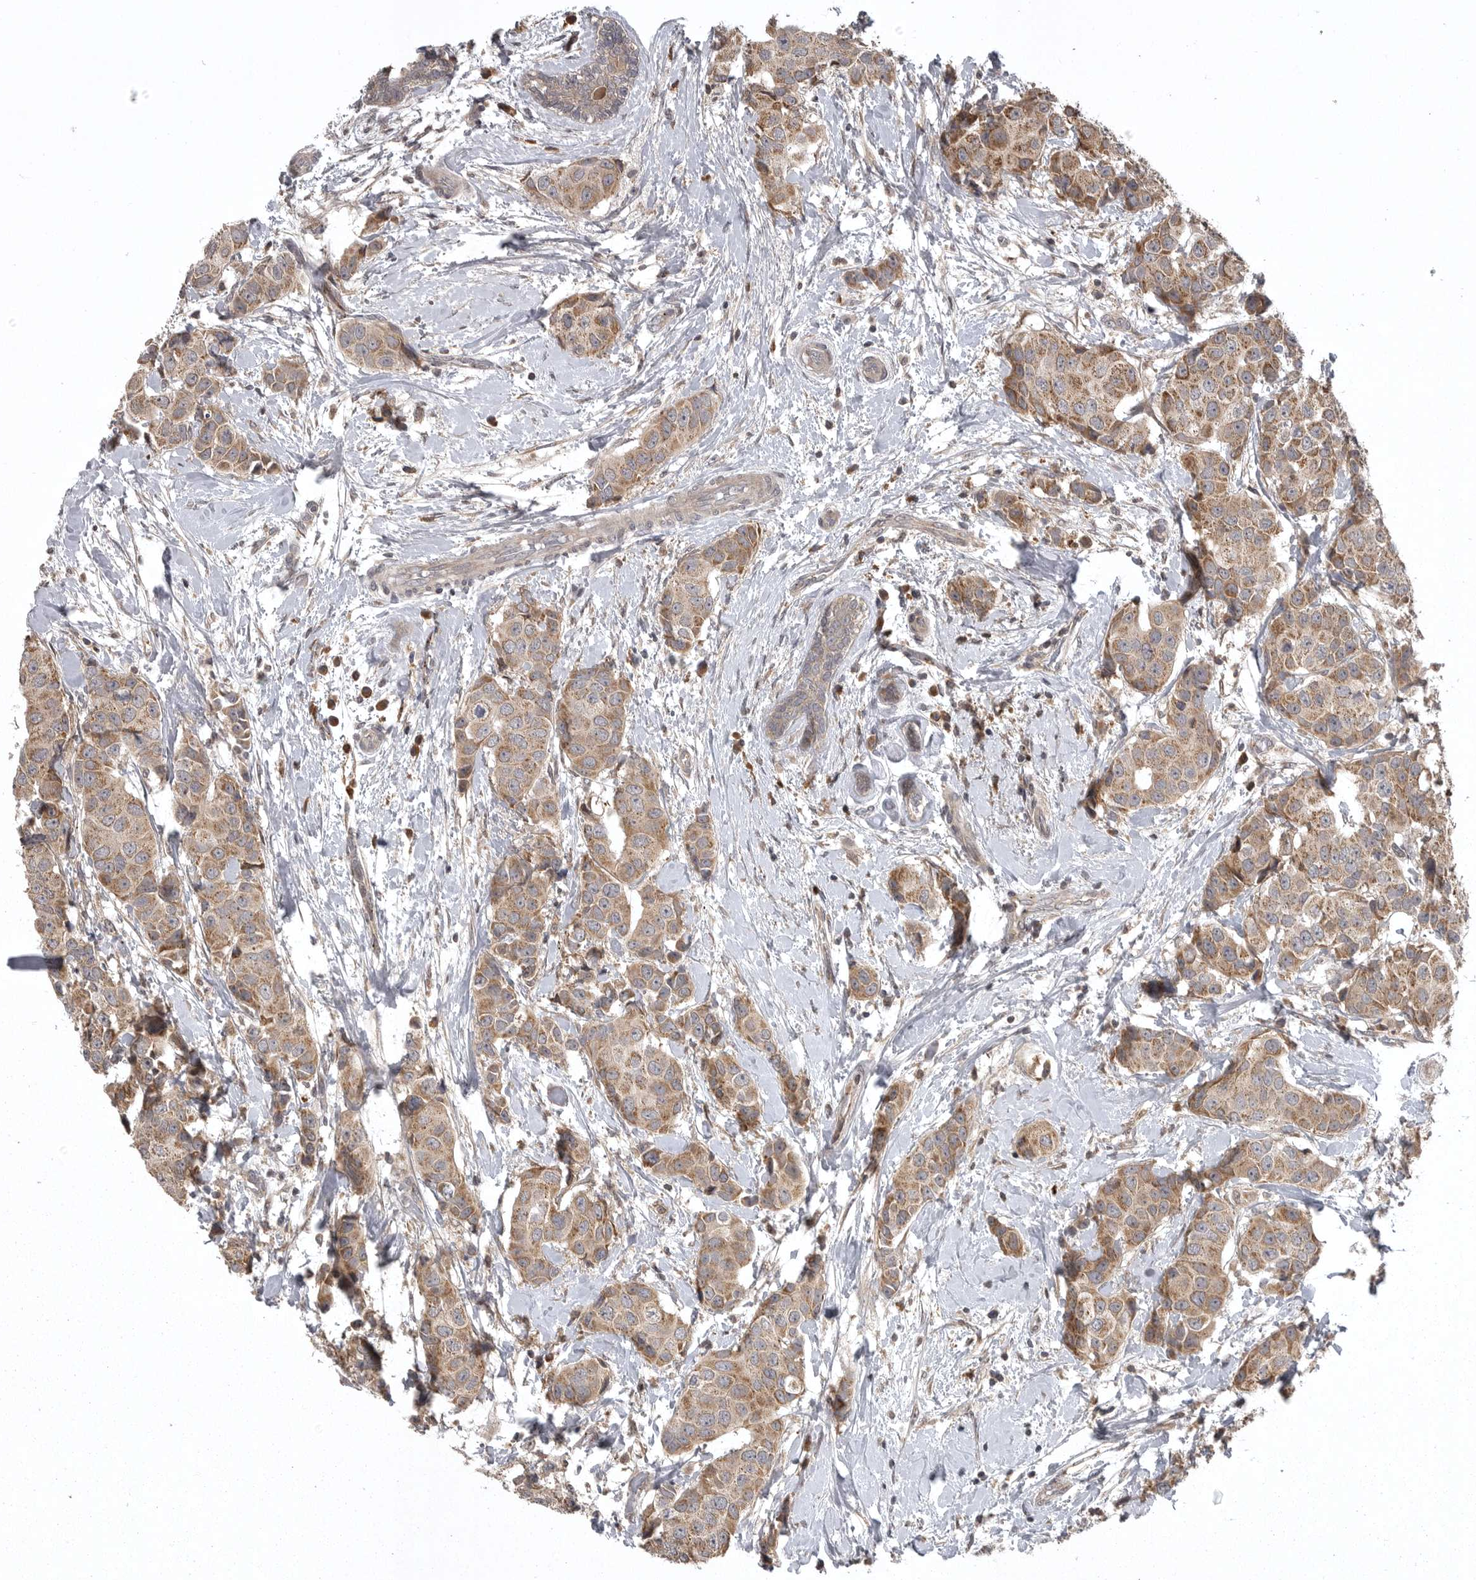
{"staining": {"intensity": "moderate", "quantity": ">75%", "location": "cytoplasmic/membranous"}, "tissue": "breast cancer", "cell_type": "Tumor cells", "image_type": "cancer", "snomed": [{"axis": "morphology", "description": "Normal tissue, NOS"}, {"axis": "morphology", "description": "Duct carcinoma"}, {"axis": "topography", "description": "Breast"}], "caption": "IHC photomicrograph of human breast invasive ductal carcinoma stained for a protein (brown), which displays medium levels of moderate cytoplasmic/membranous staining in about >75% of tumor cells.", "gene": "GPR31", "patient": {"sex": "female", "age": 39}}